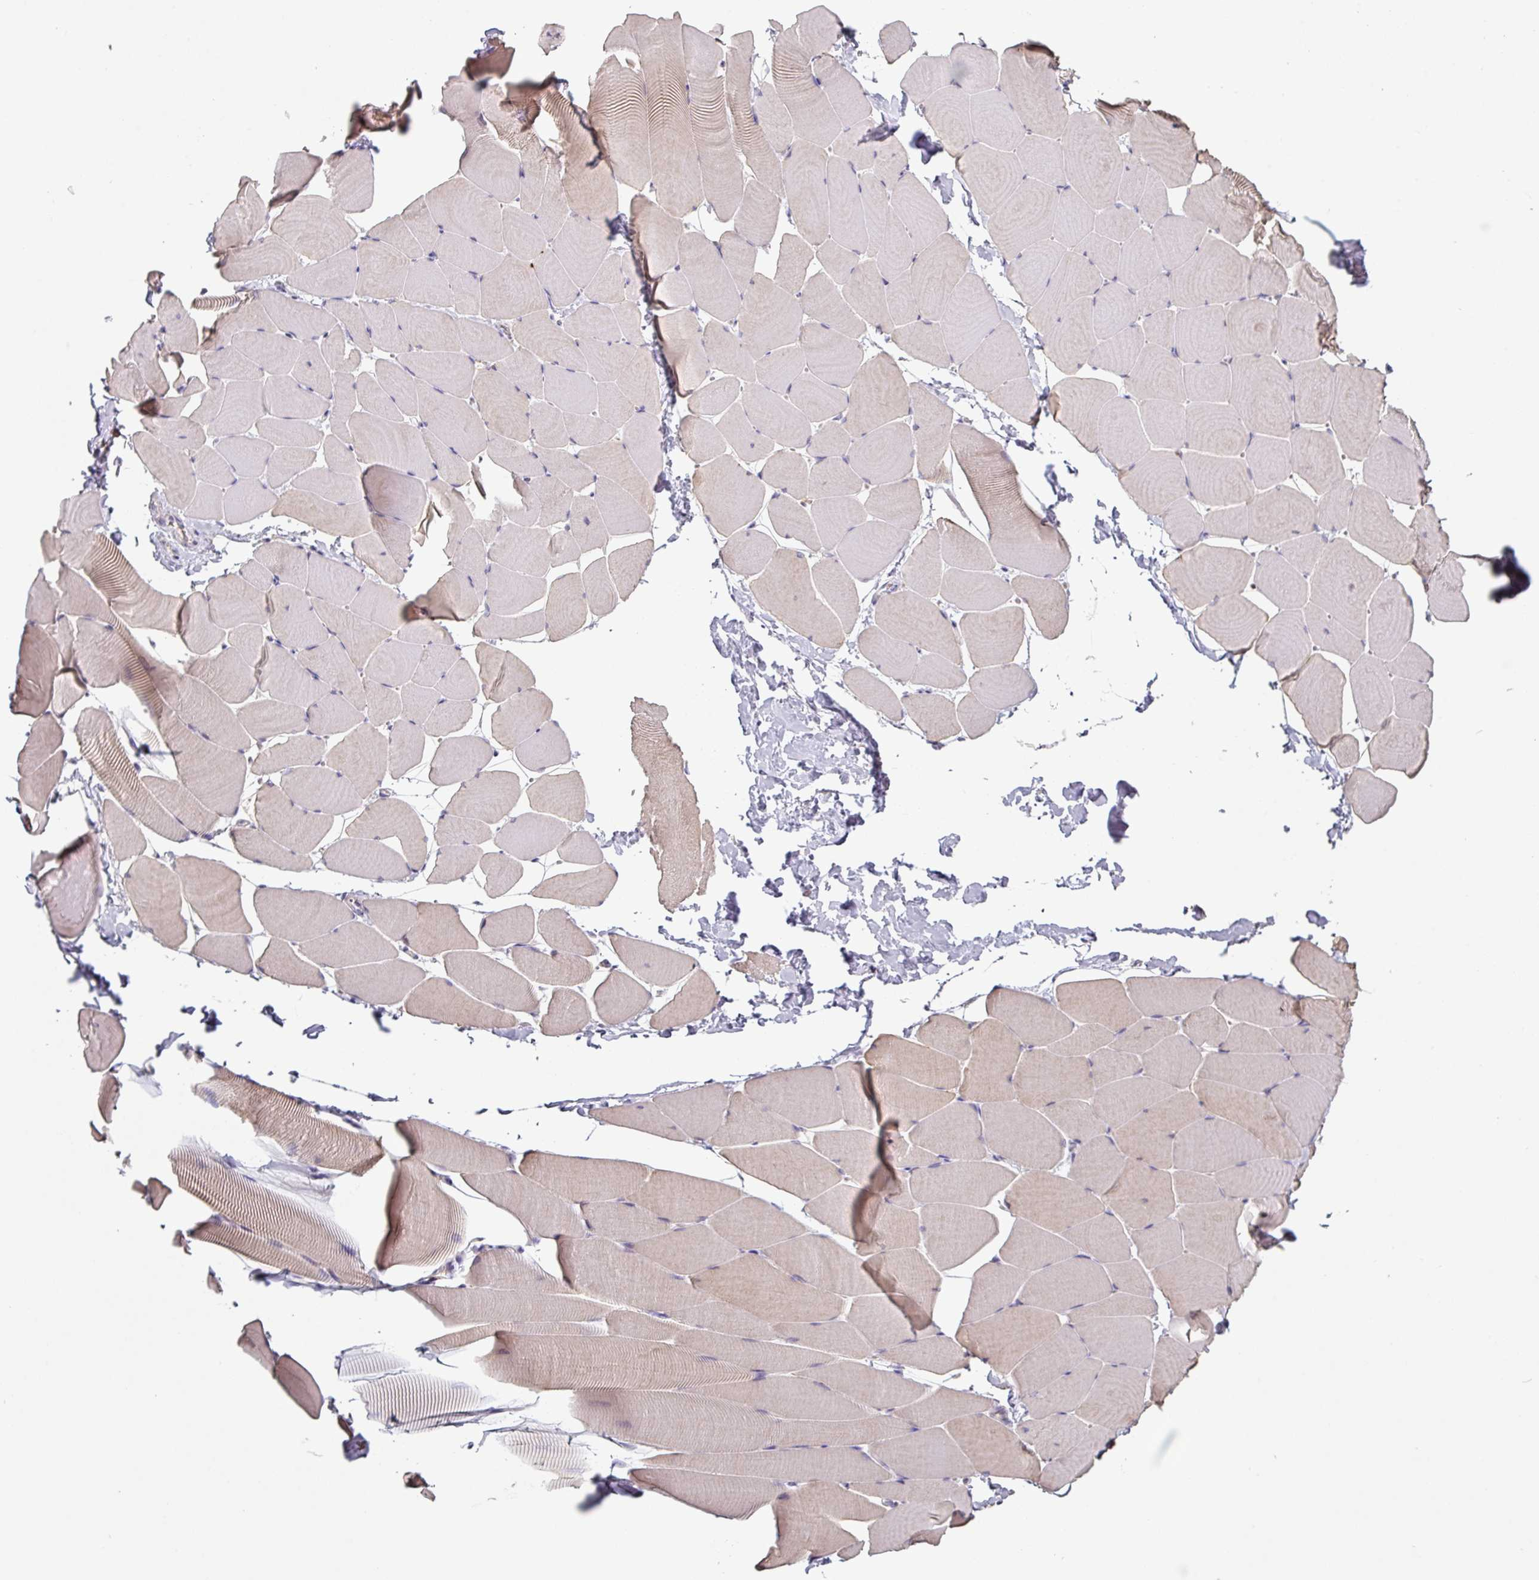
{"staining": {"intensity": "moderate", "quantity": "25%-75%", "location": "cytoplasmic/membranous"}, "tissue": "skeletal muscle", "cell_type": "Myocytes", "image_type": "normal", "snomed": [{"axis": "morphology", "description": "Normal tissue, NOS"}, {"axis": "topography", "description": "Skeletal muscle"}], "caption": "Unremarkable skeletal muscle was stained to show a protein in brown. There is medium levels of moderate cytoplasmic/membranous positivity in about 25%-75% of myocytes.", "gene": "CD3G", "patient": {"sex": "male", "age": 25}}